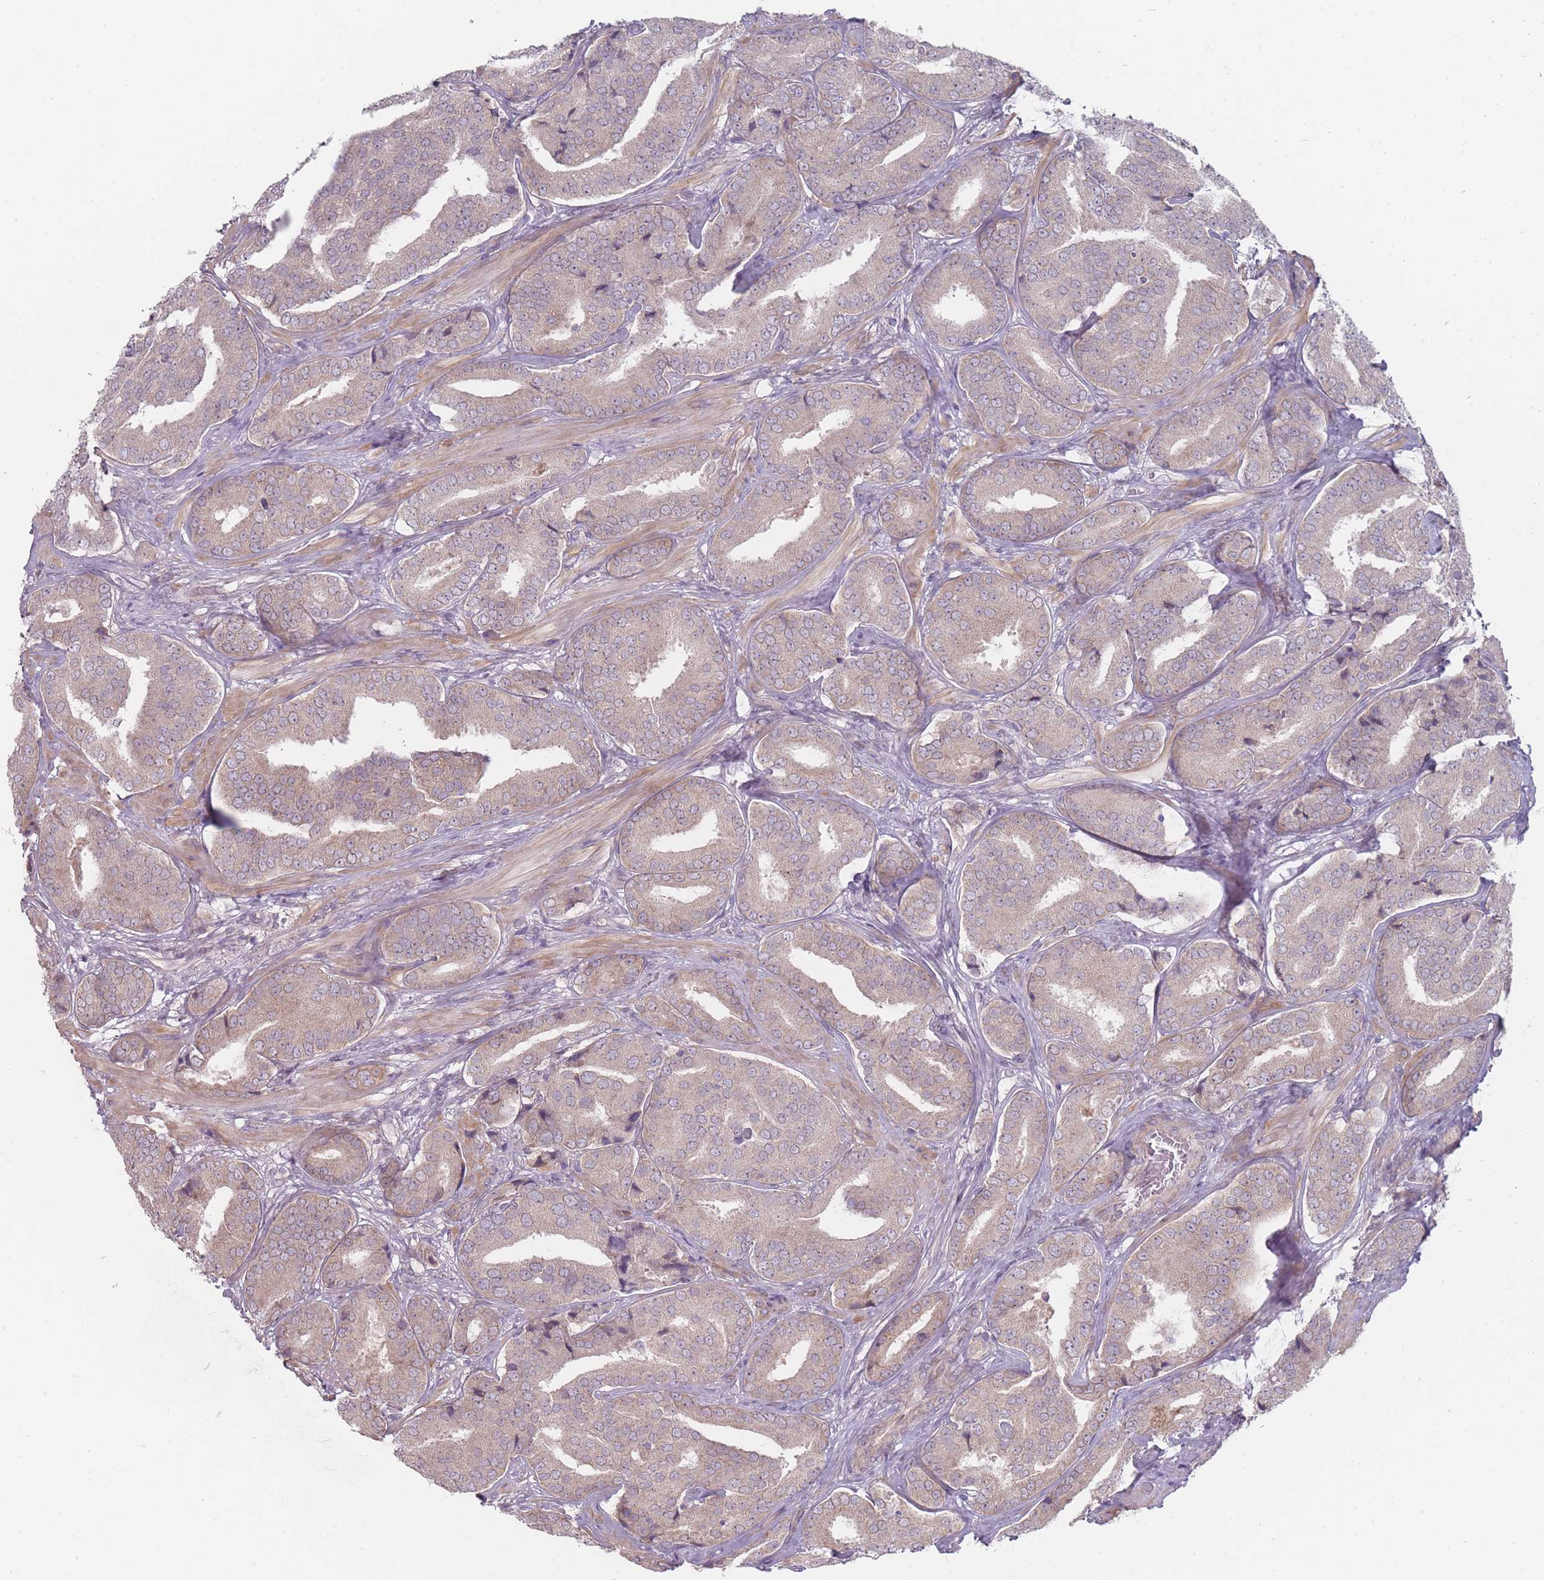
{"staining": {"intensity": "weak", "quantity": "<25%", "location": "cytoplasmic/membranous"}, "tissue": "prostate cancer", "cell_type": "Tumor cells", "image_type": "cancer", "snomed": [{"axis": "morphology", "description": "Adenocarcinoma, High grade"}, {"axis": "topography", "description": "Prostate"}], "caption": "The micrograph reveals no significant expression in tumor cells of adenocarcinoma (high-grade) (prostate).", "gene": "PCDH12", "patient": {"sex": "male", "age": 63}}